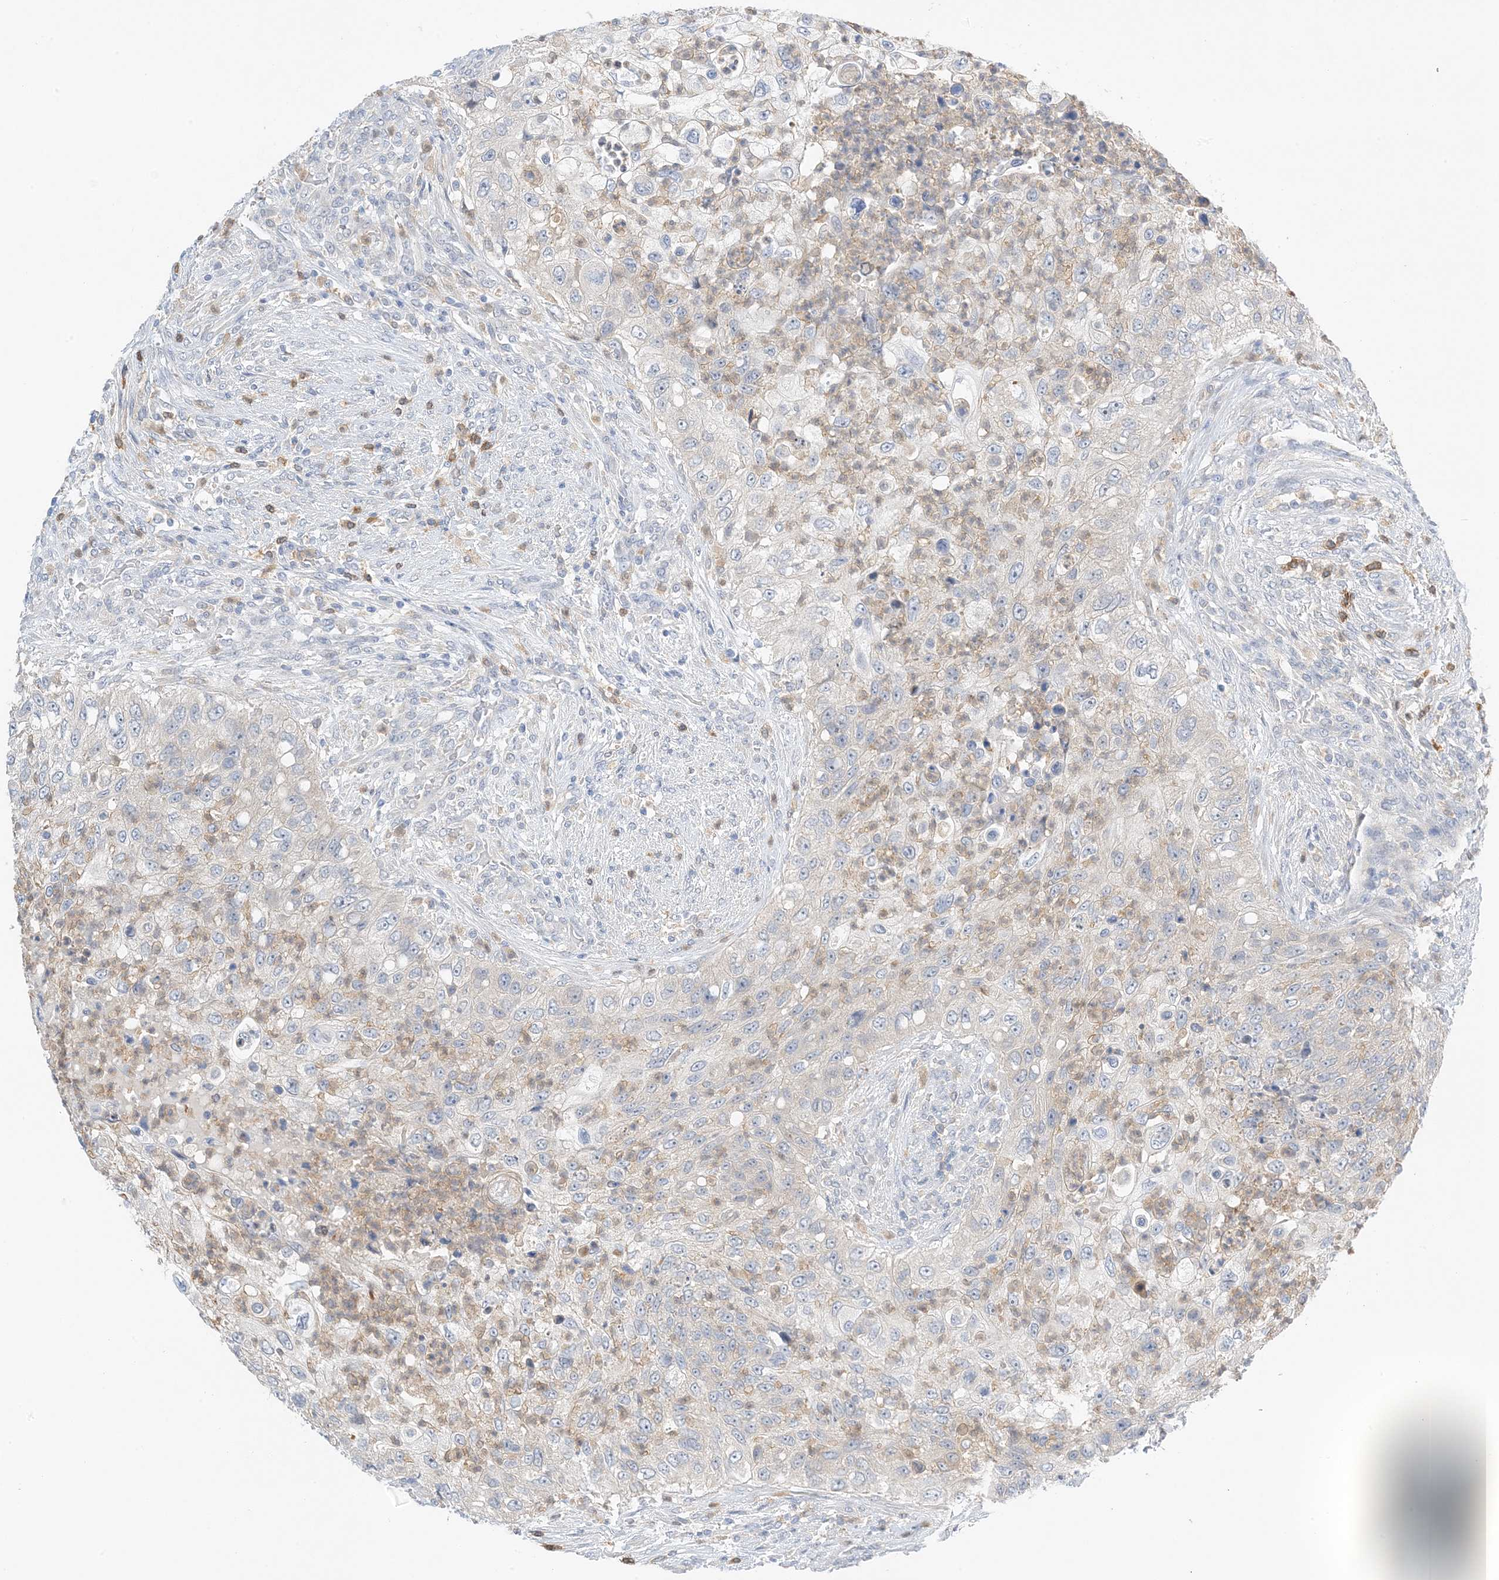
{"staining": {"intensity": "negative", "quantity": "none", "location": "none"}, "tissue": "urothelial cancer", "cell_type": "Tumor cells", "image_type": "cancer", "snomed": [{"axis": "morphology", "description": "Urothelial carcinoma, High grade"}, {"axis": "topography", "description": "Urinary bladder"}], "caption": "DAB (3,3'-diaminobenzidine) immunohistochemical staining of human urothelial carcinoma (high-grade) shows no significant positivity in tumor cells.", "gene": "KIFBP", "patient": {"sex": "female", "age": 60}}